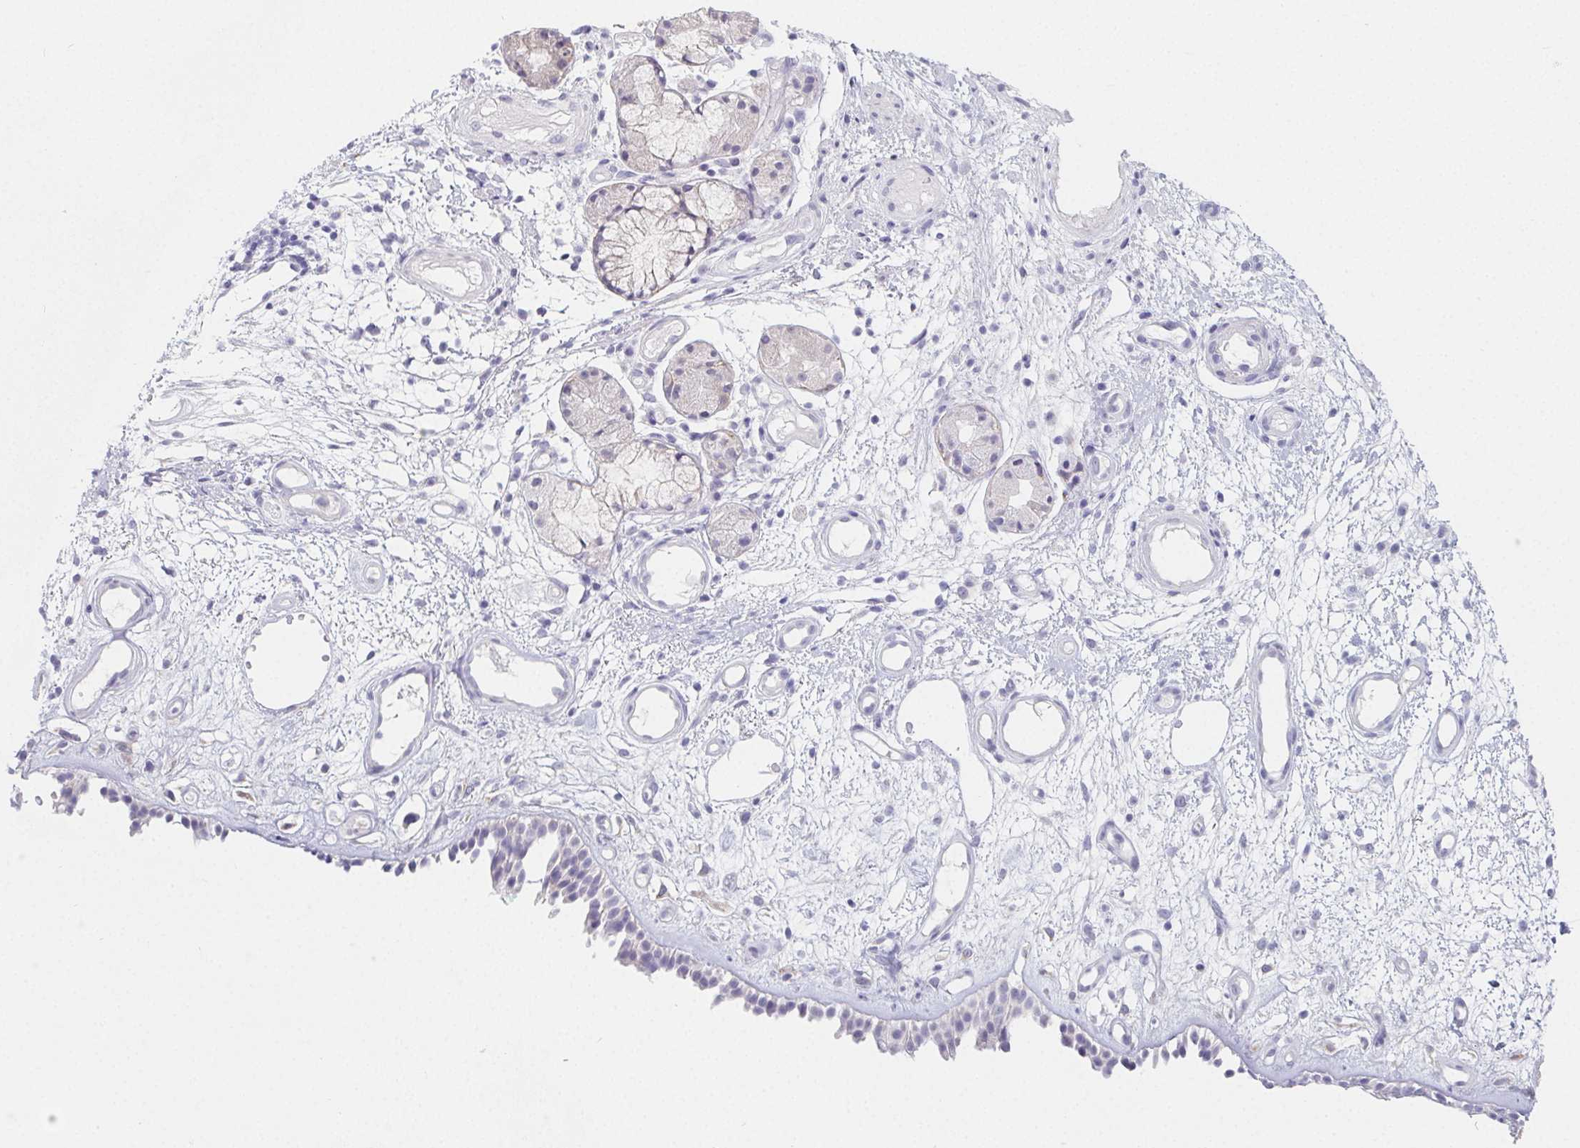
{"staining": {"intensity": "negative", "quantity": "none", "location": "none"}, "tissue": "nasopharynx", "cell_type": "Respiratory epithelial cells", "image_type": "normal", "snomed": [{"axis": "morphology", "description": "Normal tissue, NOS"}, {"axis": "morphology", "description": "Inflammation, NOS"}, {"axis": "topography", "description": "Nasopharynx"}], "caption": "This photomicrograph is of unremarkable nasopharynx stained with immunohistochemistry (IHC) to label a protein in brown with the nuclei are counter-stained blue. There is no expression in respiratory epithelial cells.", "gene": "GLIPR1L1", "patient": {"sex": "male", "age": 54}}